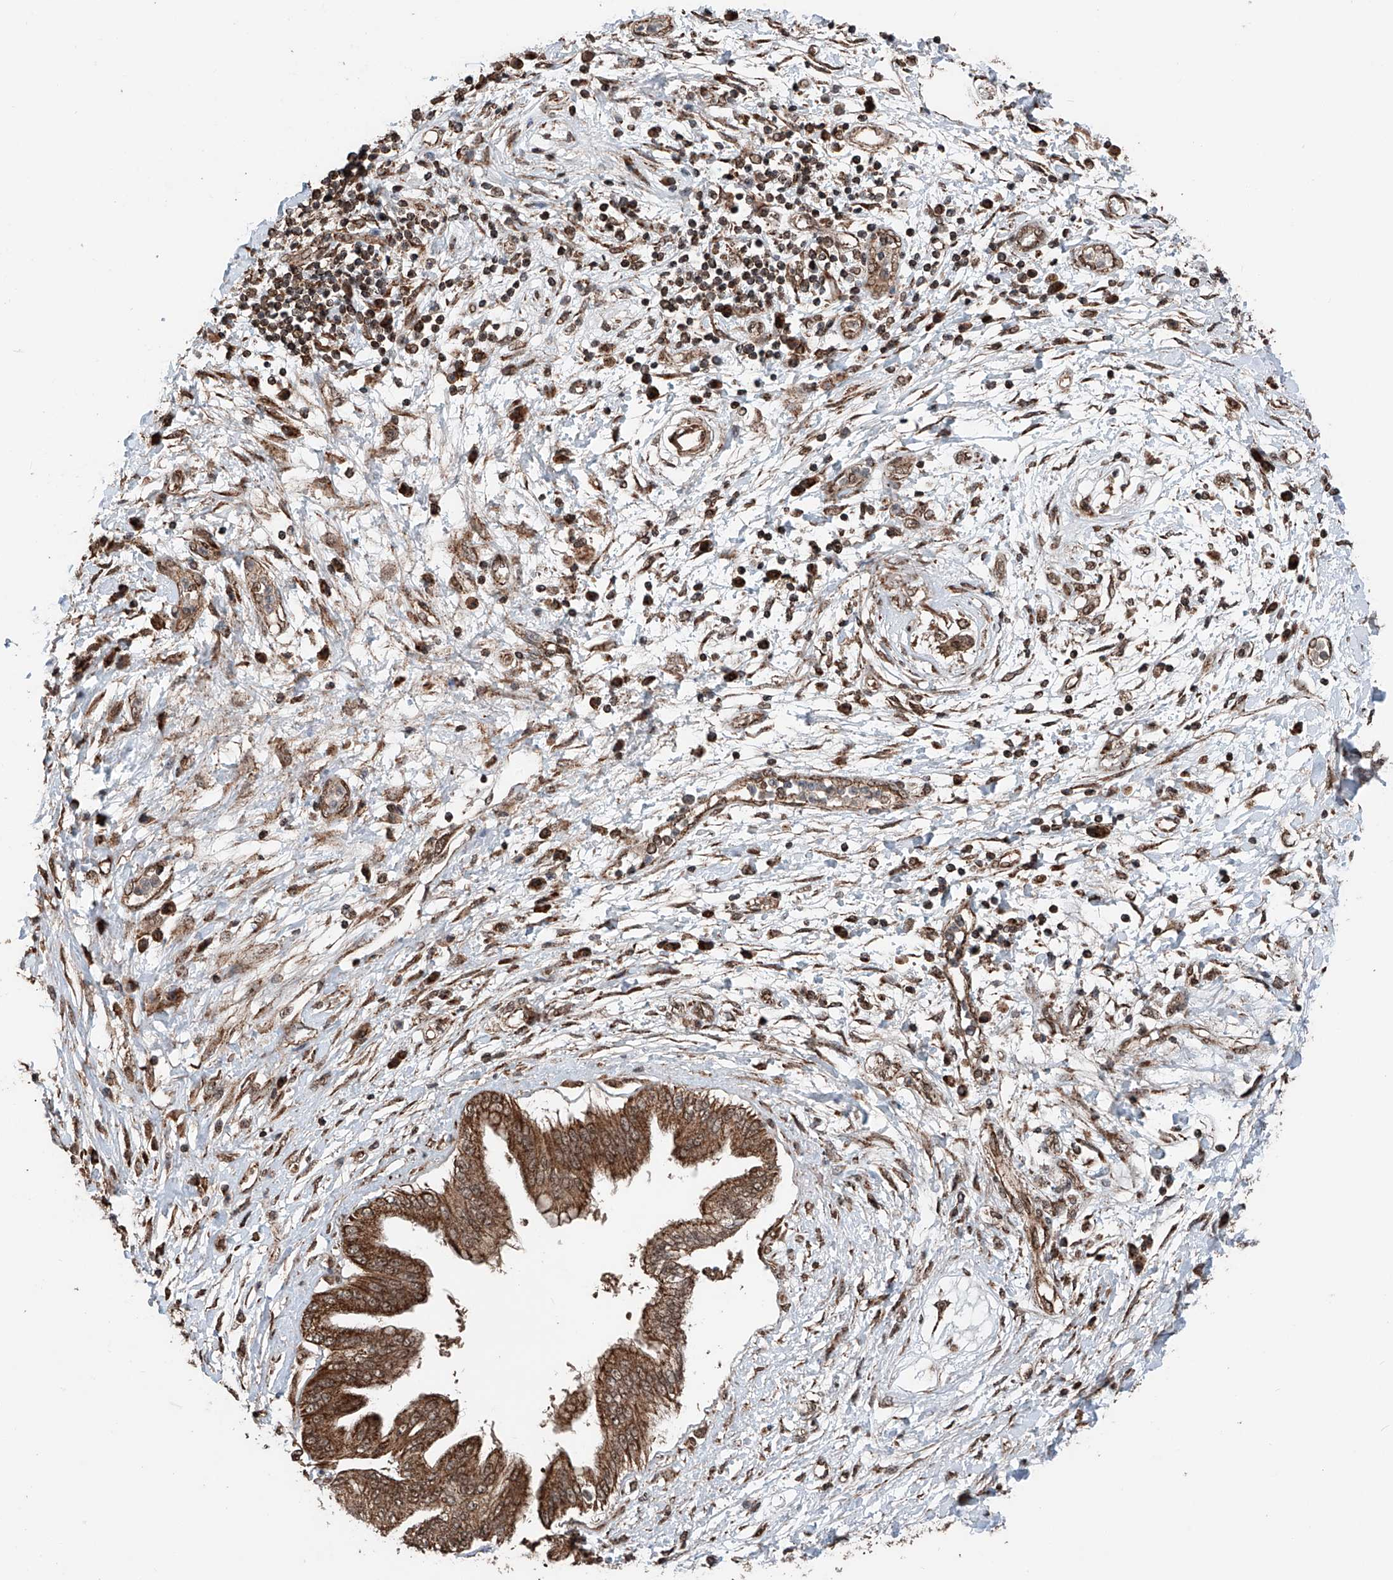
{"staining": {"intensity": "moderate", "quantity": ">75%", "location": "cytoplasmic/membranous"}, "tissue": "pancreatic cancer", "cell_type": "Tumor cells", "image_type": "cancer", "snomed": [{"axis": "morphology", "description": "Adenocarcinoma, NOS"}, {"axis": "topography", "description": "Pancreas"}], "caption": "Adenocarcinoma (pancreatic) stained with a brown dye reveals moderate cytoplasmic/membranous positive expression in about >75% of tumor cells.", "gene": "ZNF445", "patient": {"sex": "female", "age": 56}}